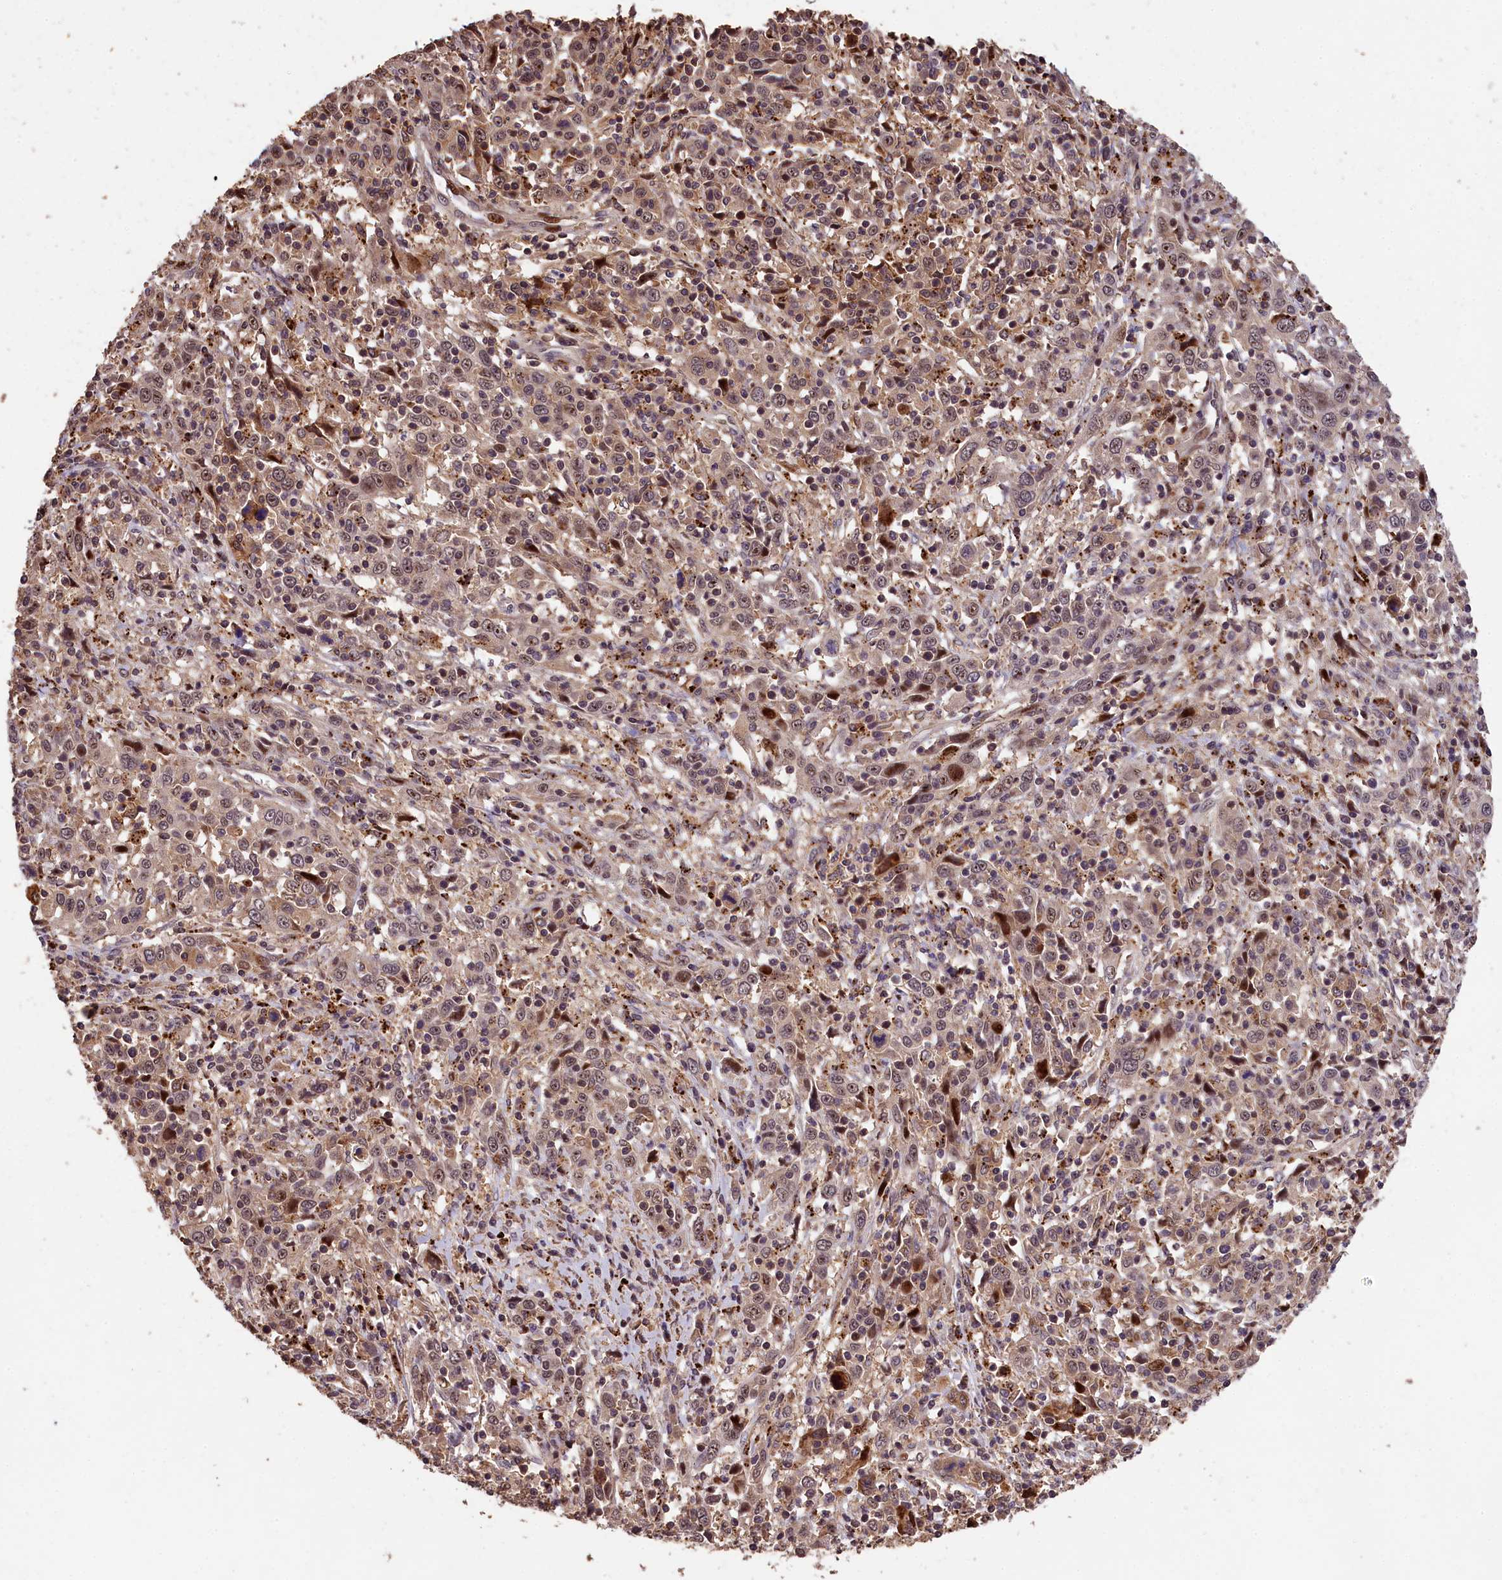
{"staining": {"intensity": "moderate", "quantity": "25%-75%", "location": "cytoplasmic/membranous,nuclear"}, "tissue": "cervical cancer", "cell_type": "Tumor cells", "image_type": "cancer", "snomed": [{"axis": "morphology", "description": "Squamous cell carcinoma, NOS"}, {"axis": "topography", "description": "Cervix"}], "caption": "Immunohistochemistry of human cervical cancer (squamous cell carcinoma) shows medium levels of moderate cytoplasmic/membranous and nuclear staining in about 25%-75% of tumor cells.", "gene": "PHAF1", "patient": {"sex": "female", "age": 46}}